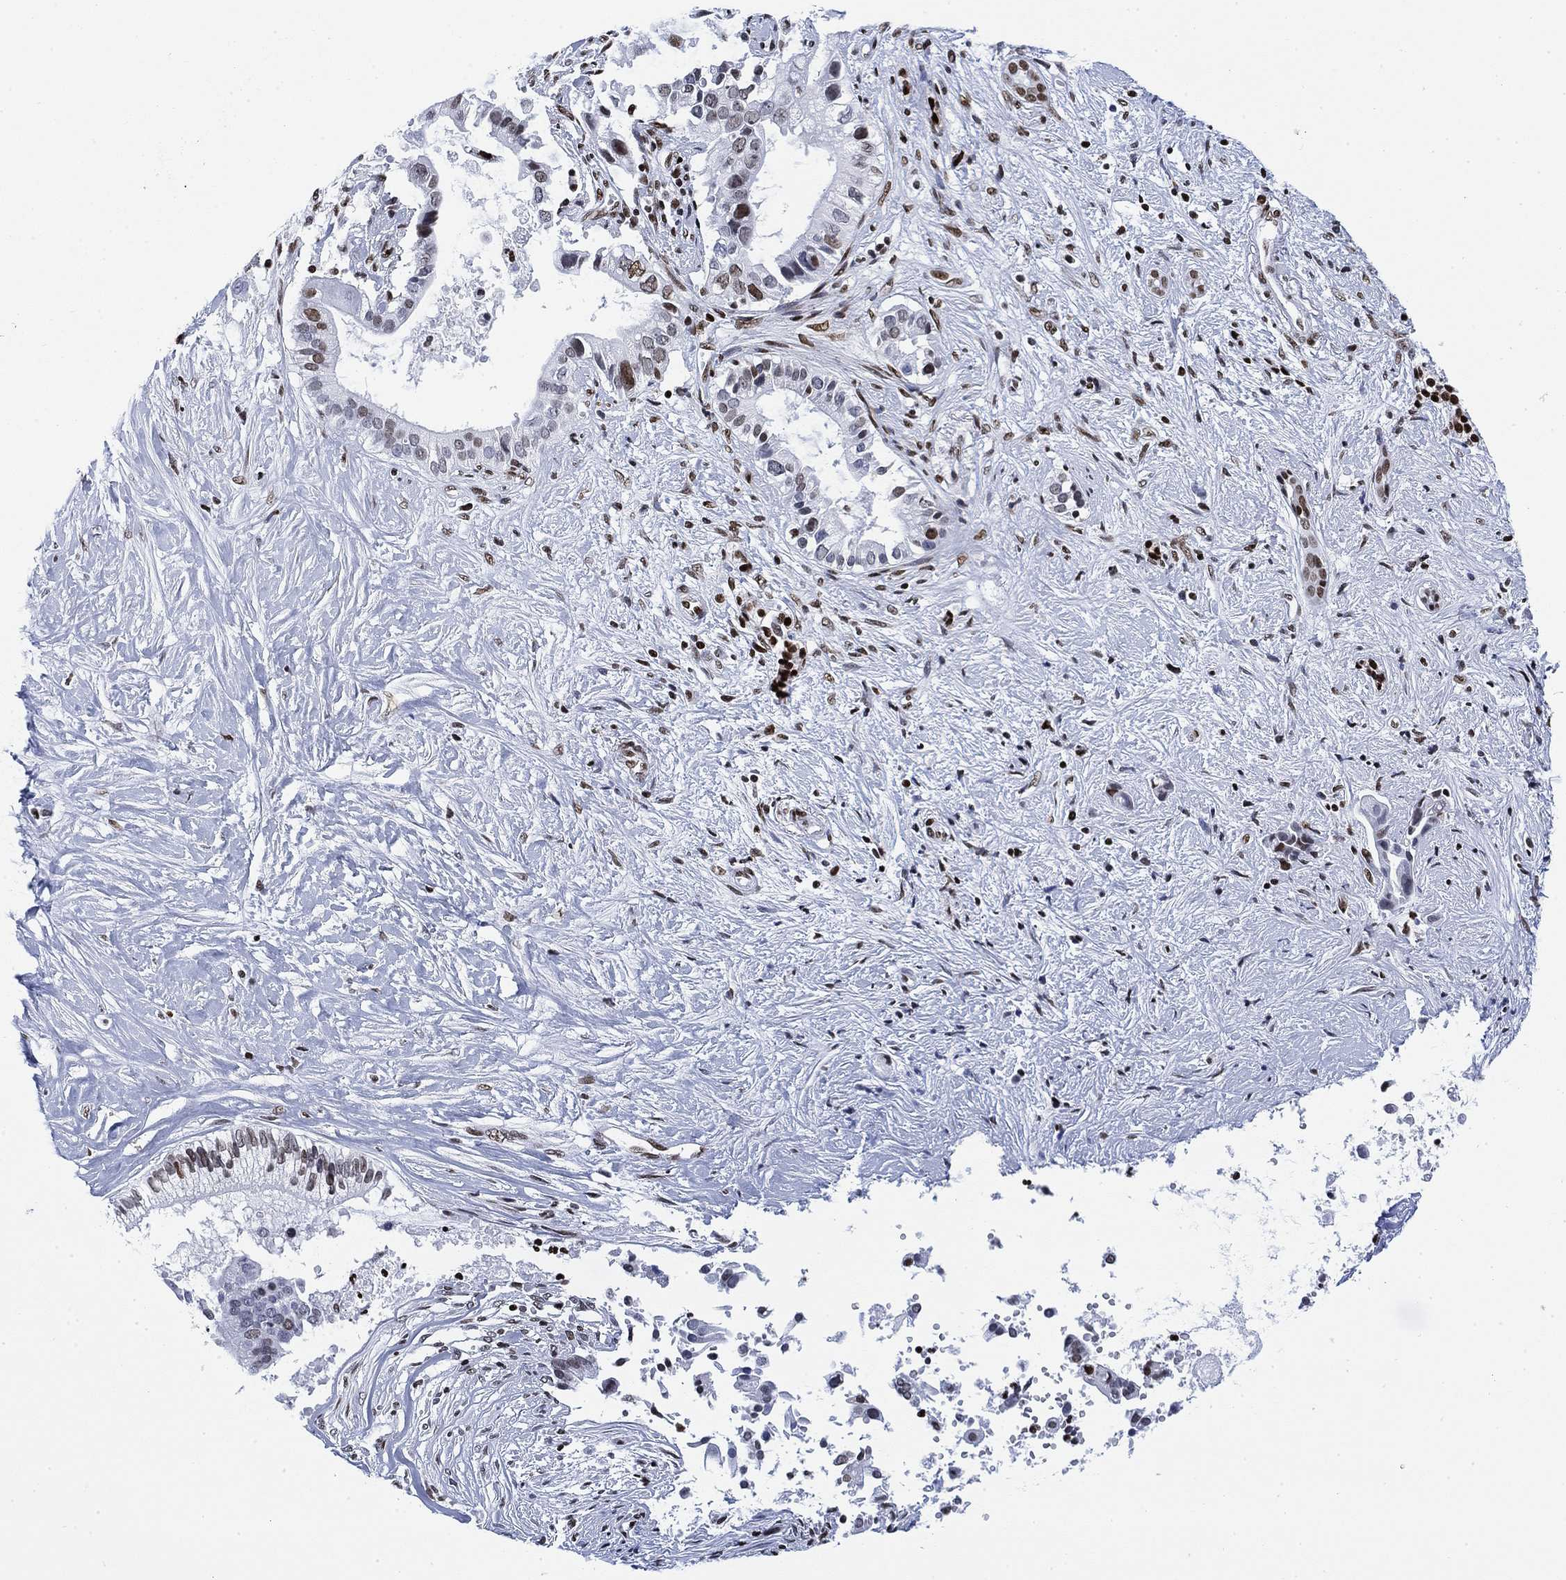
{"staining": {"intensity": "moderate", "quantity": "<25%", "location": "nuclear"}, "tissue": "pancreatic cancer", "cell_type": "Tumor cells", "image_type": "cancer", "snomed": [{"axis": "morphology", "description": "Adenocarcinoma, NOS"}, {"axis": "topography", "description": "Pancreas"}], "caption": "This photomicrograph reveals IHC staining of human pancreatic cancer (adenocarcinoma), with low moderate nuclear expression in approximately <25% of tumor cells.", "gene": "H1-10", "patient": {"sex": "male", "age": 61}}